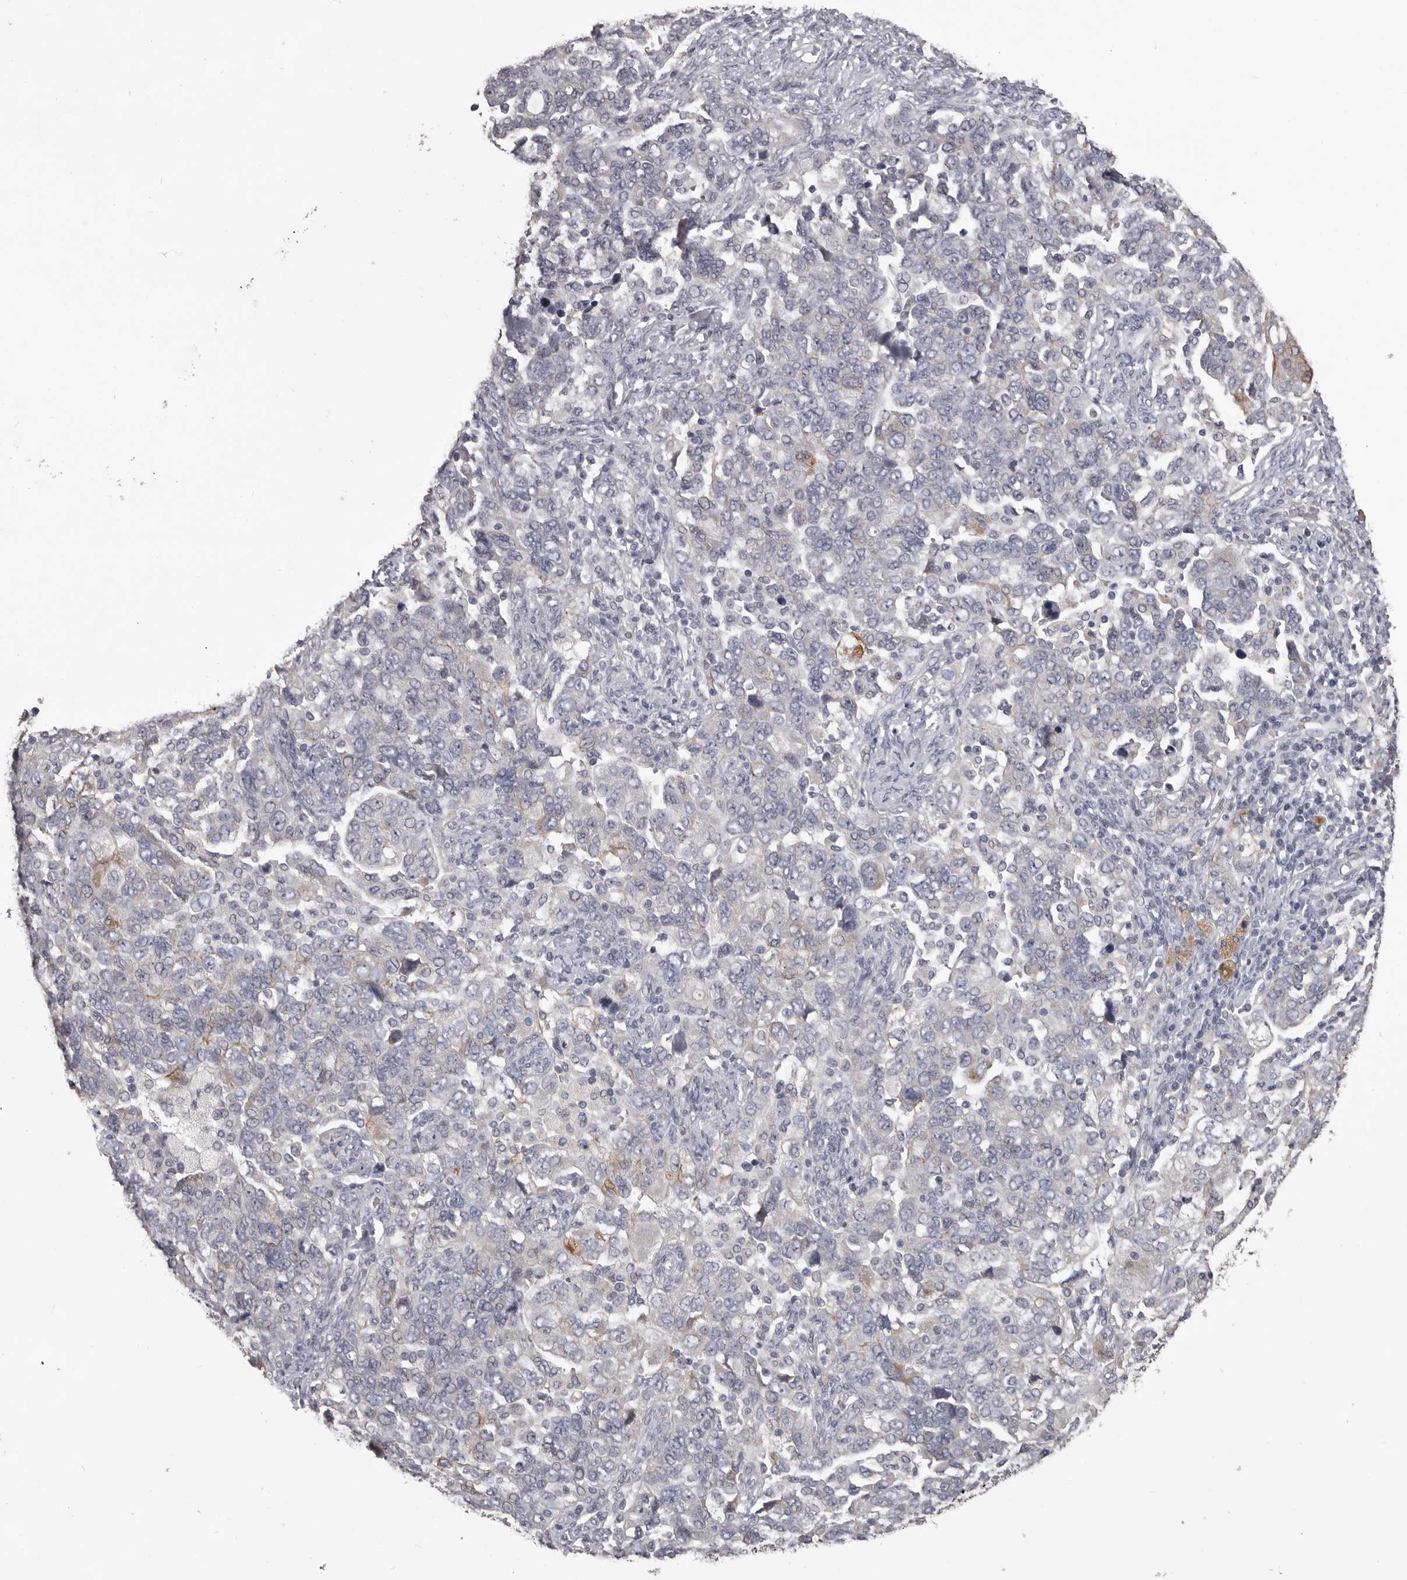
{"staining": {"intensity": "negative", "quantity": "none", "location": "none"}, "tissue": "ovarian cancer", "cell_type": "Tumor cells", "image_type": "cancer", "snomed": [{"axis": "morphology", "description": "Carcinoma, NOS"}, {"axis": "morphology", "description": "Cystadenocarcinoma, serous, NOS"}, {"axis": "topography", "description": "Ovary"}], "caption": "Tumor cells show no significant expression in serous cystadenocarcinoma (ovarian).", "gene": "LPAR6", "patient": {"sex": "female", "age": 69}}